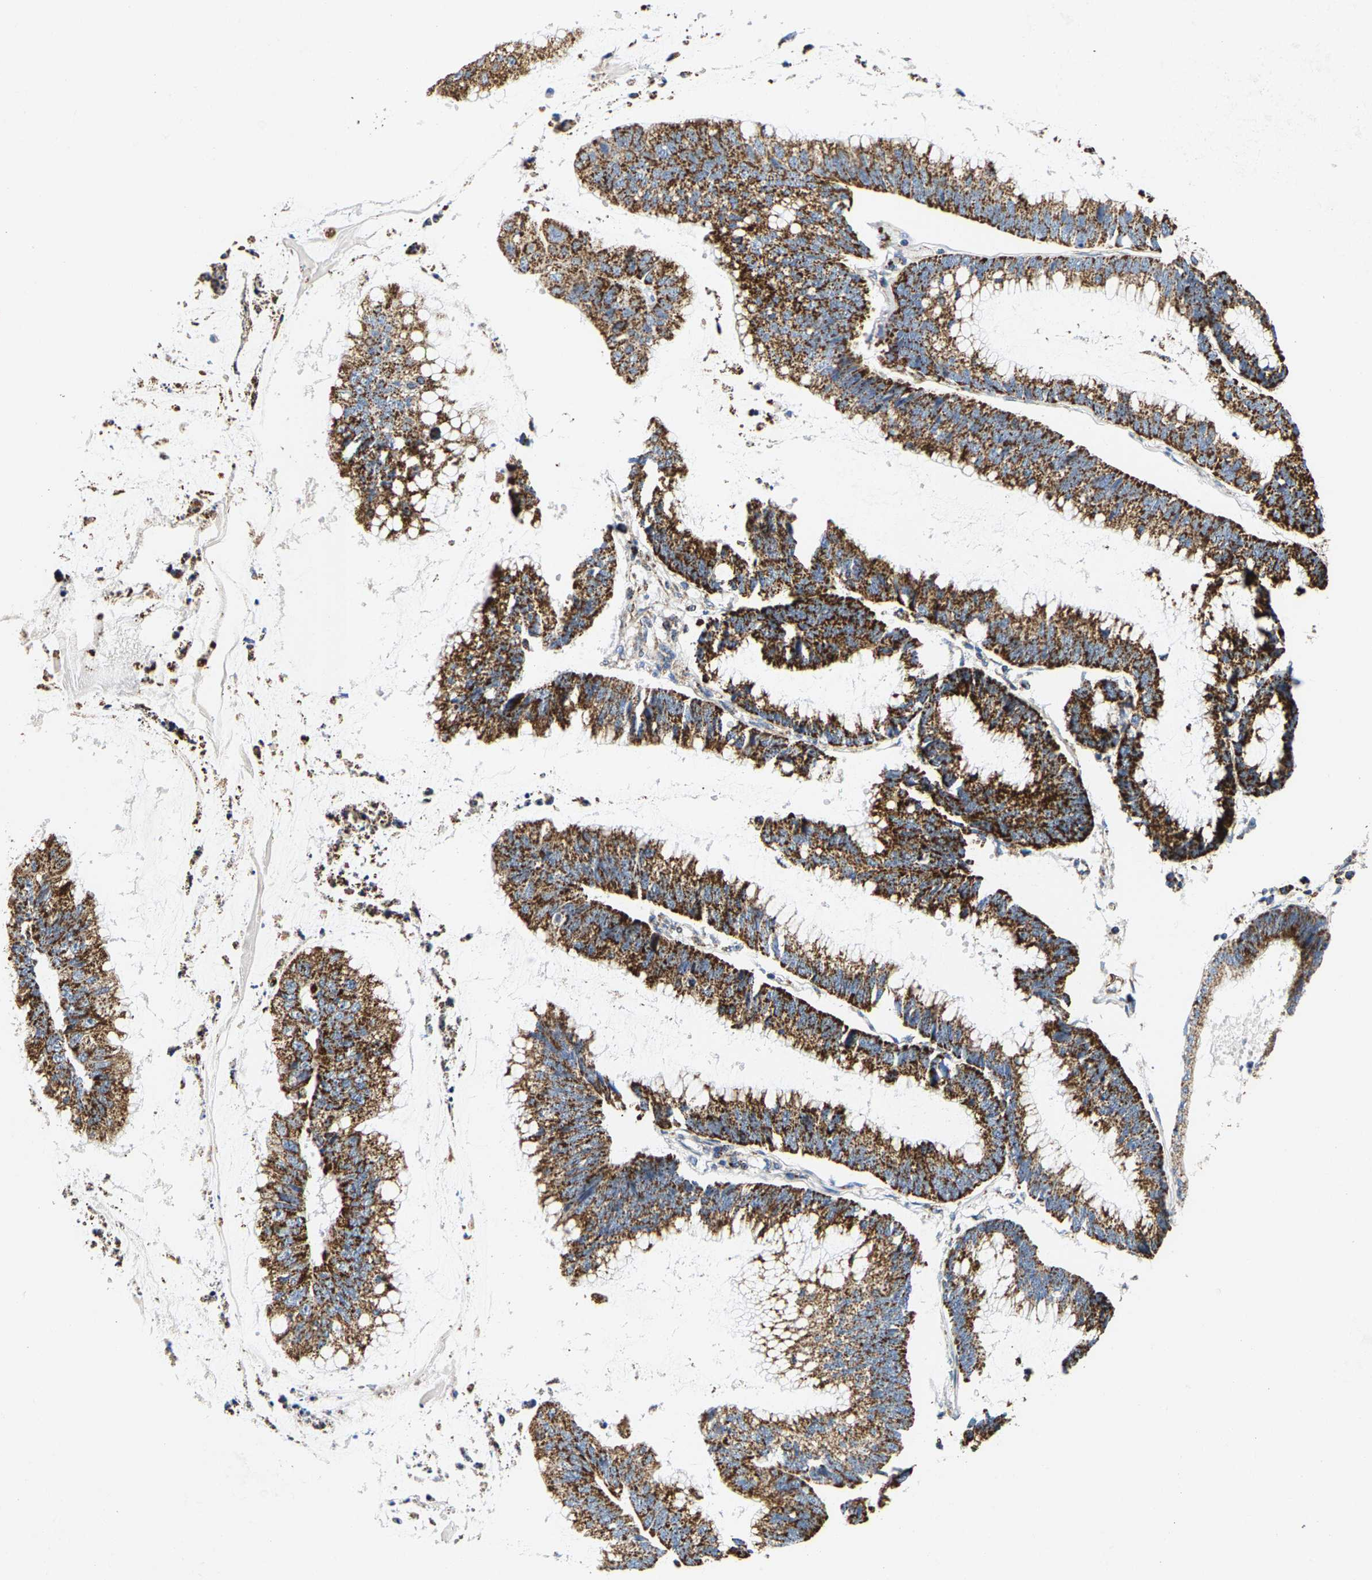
{"staining": {"intensity": "strong", "quantity": ">75%", "location": "cytoplasmic/membranous"}, "tissue": "stomach cancer", "cell_type": "Tumor cells", "image_type": "cancer", "snomed": [{"axis": "morphology", "description": "Adenocarcinoma, NOS"}, {"axis": "topography", "description": "Stomach"}], "caption": "Protein staining by immunohistochemistry reveals strong cytoplasmic/membranous staining in approximately >75% of tumor cells in stomach adenocarcinoma.", "gene": "SHMT2", "patient": {"sex": "male", "age": 59}}